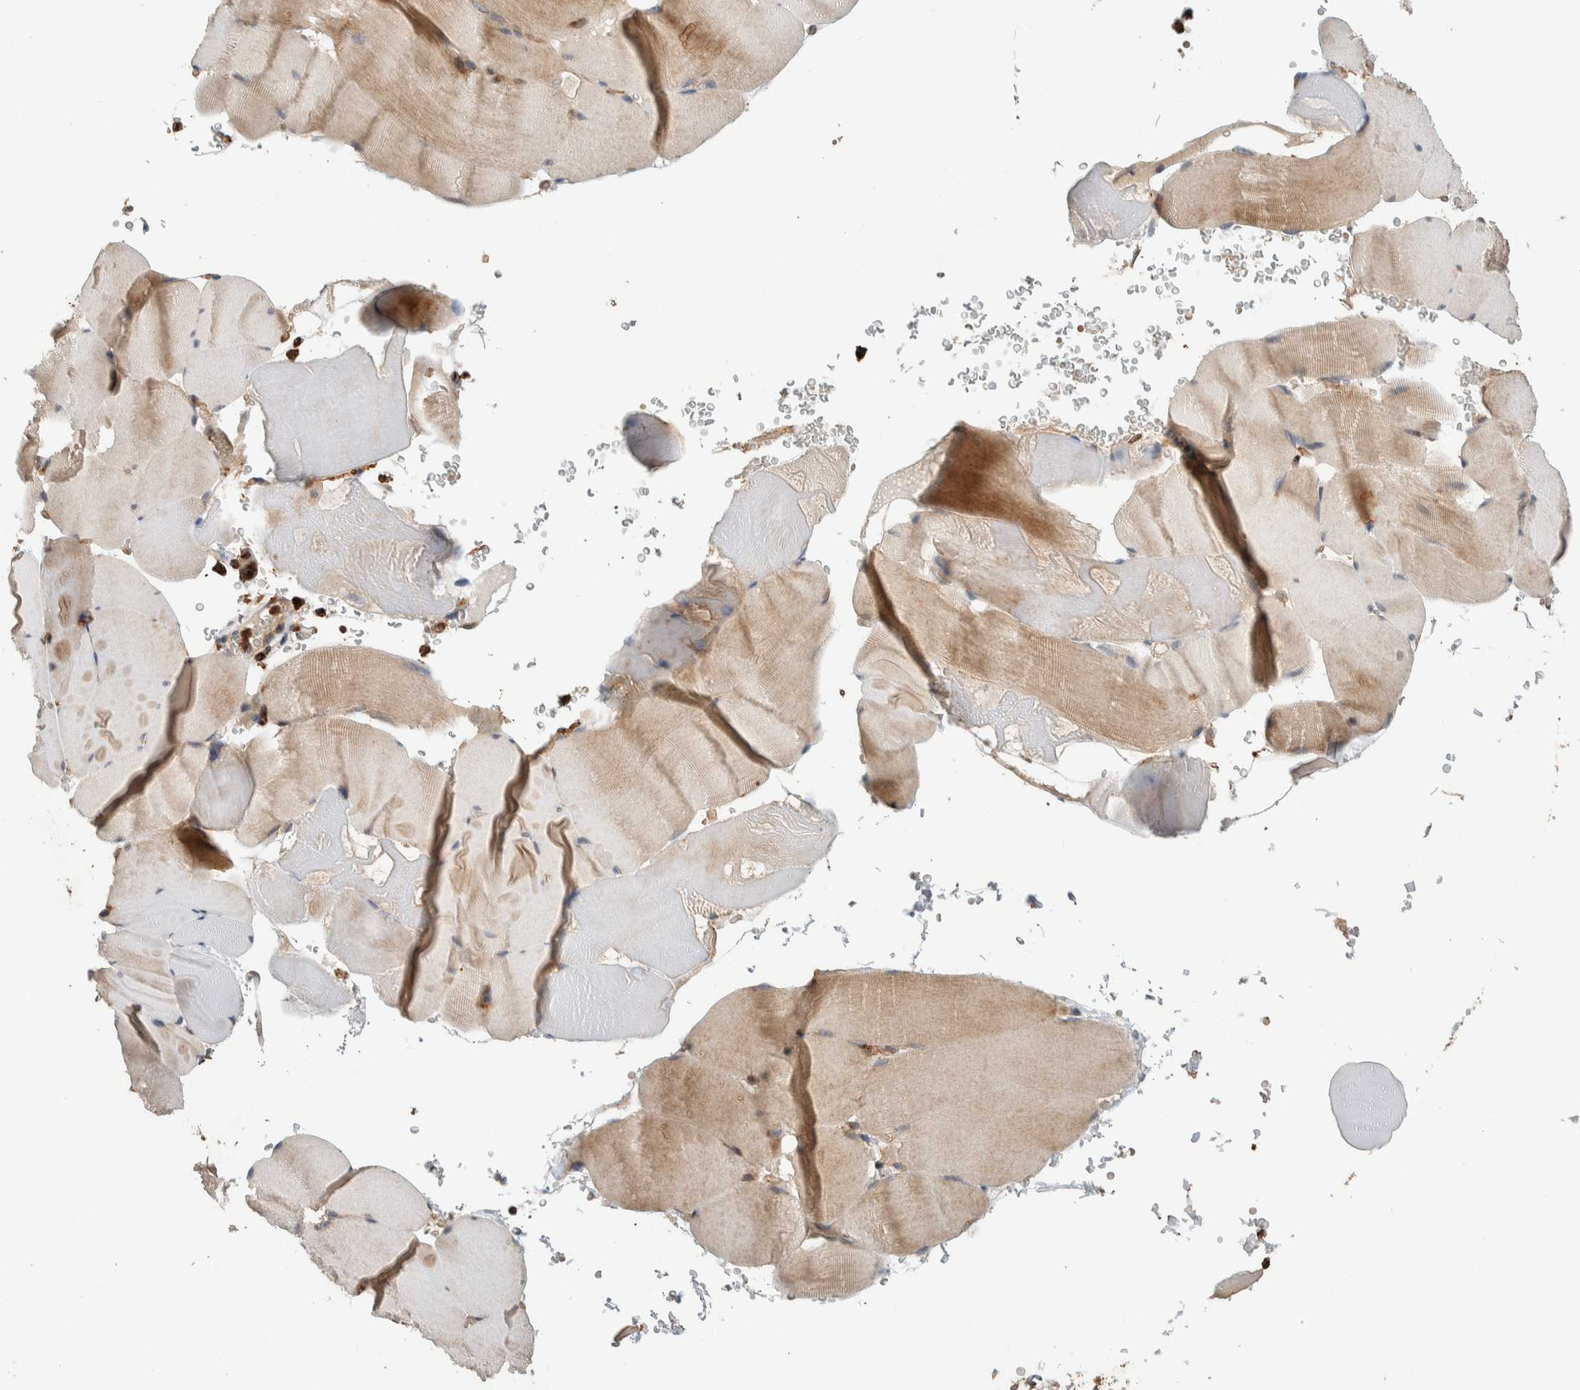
{"staining": {"intensity": "moderate", "quantity": ">75%", "location": "cytoplasmic/membranous"}, "tissue": "skeletal muscle", "cell_type": "Myocytes", "image_type": "normal", "snomed": [{"axis": "morphology", "description": "Normal tissue, NOS"}, {"axis": "topography", "description": "Skeletal muscle"}], "caption": "IHC (DAB) staining of normal human skeletal muscle displays moderate cytoplasmic/membranous protein expression in about >75% of myocytes.", "gene": "VPS53", "patient": {"sex": "male", "age": 62}}